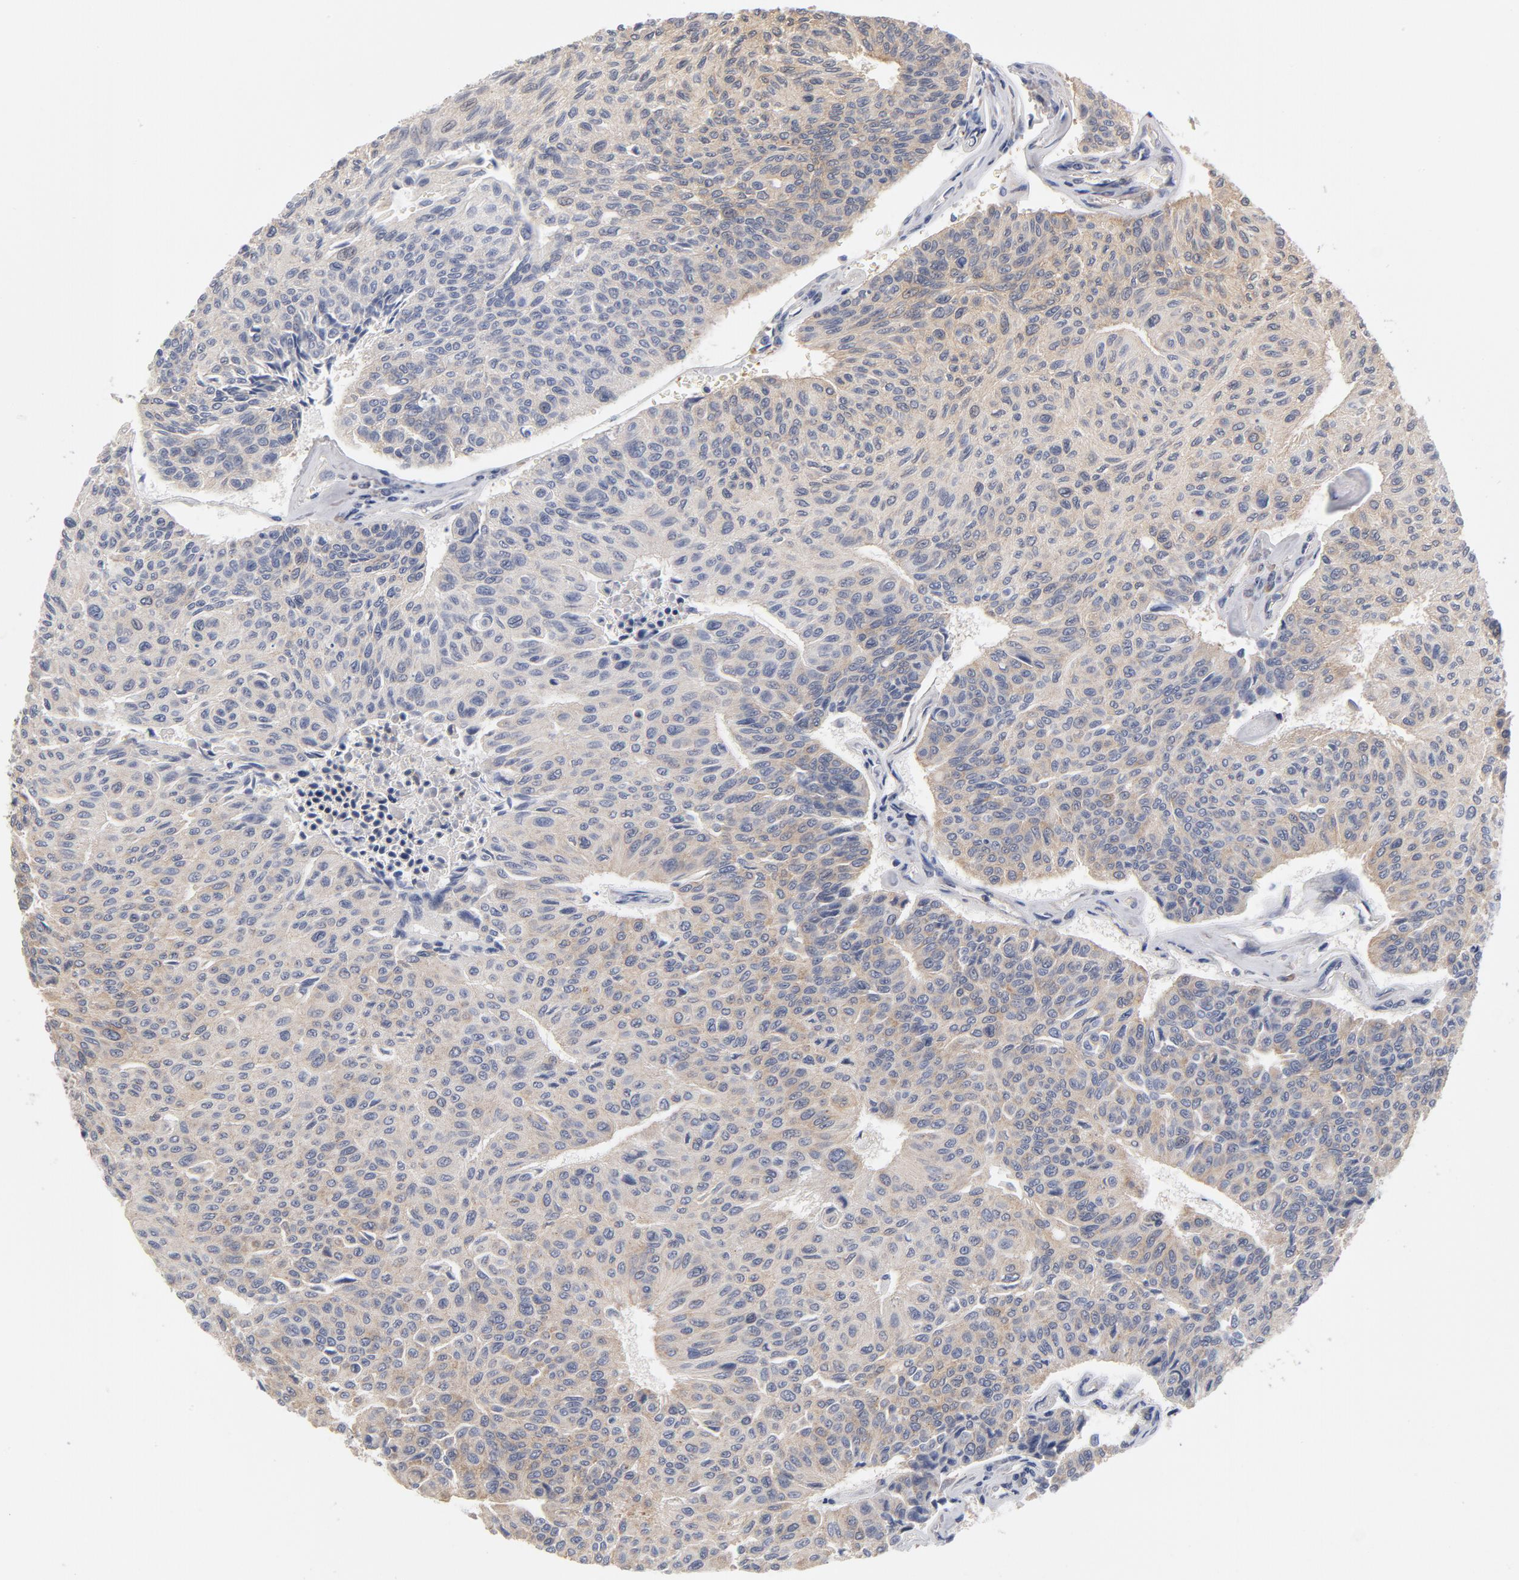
{"staining": {"intensity": "negative", "quantity": "none", "location": "none"}, "tissue": "urothelial cancer", "cell_type": "Tumor cells", "image_type": "cancer", "snomed": [{"axis": "morphology", "description": "Urothelial carcinoma, High grade"}, {"axis": "topography", "description": "Urinary bladder"}], "caption": "This is an immunohistochemistry histopathology image of urothelial carcinoma (high-grade). There is no positivity in tumor cells.", "gene": "ASMTL", "patient": {"sex": "male", "age": 66}}